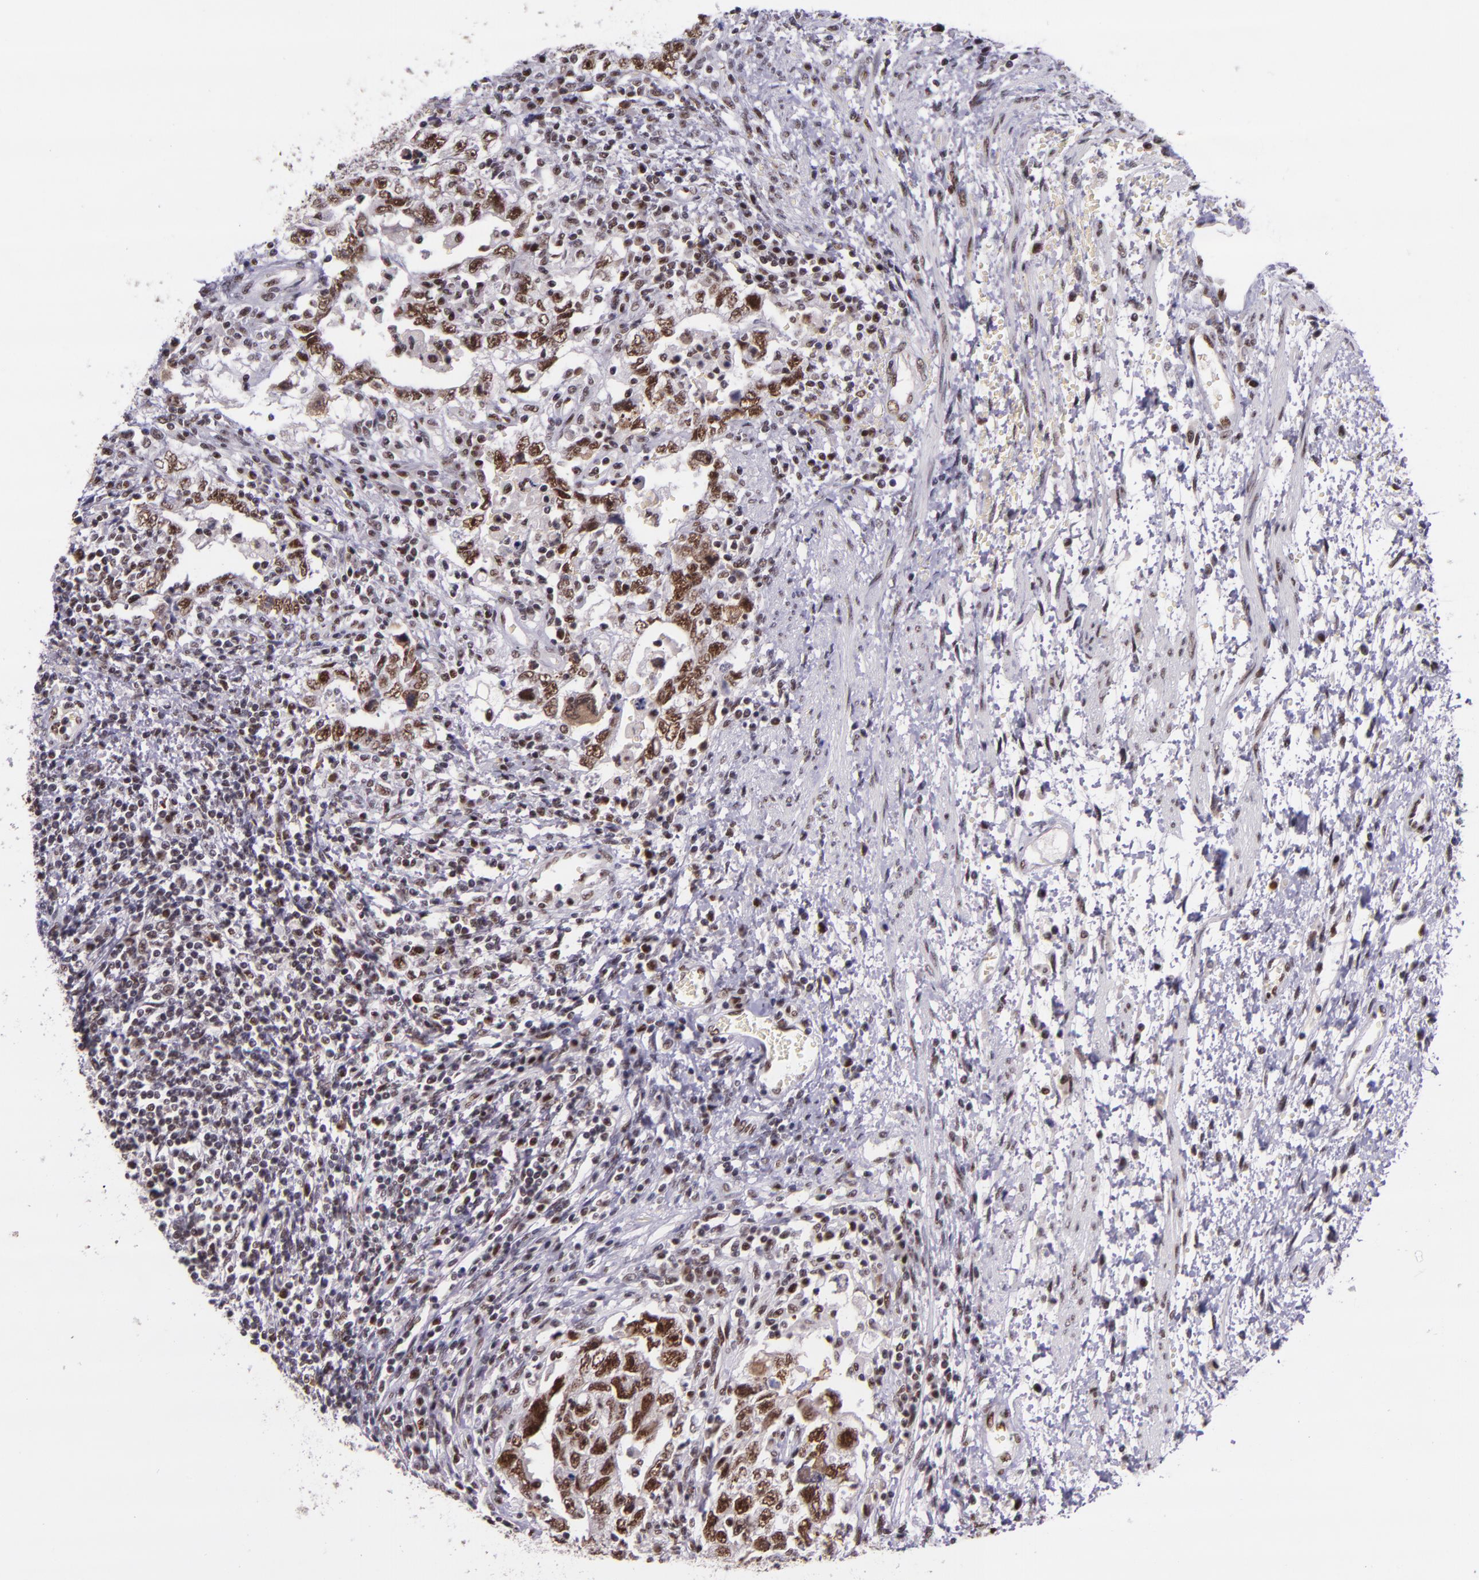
{"staining": {"intensity": "strong", "quantity": ">75%", "location": "nuclear"}, "tissue": "testis cancer", "cell_type": "Tumor cells", "image_type": "cancer", "snomed": [{"axis": "morphology", "description": "Carcinoma, Embryonal, NOS"}, {"axis": "topography", "description": "Testis"}], "caption": "Testis embryonal carcinoma stained with a brown dye shows strong nuclear positive positivity in approximately >75% of tumor cells.", "gene": "GPKOW", "patient": {"sex": "male", "age": 26}}